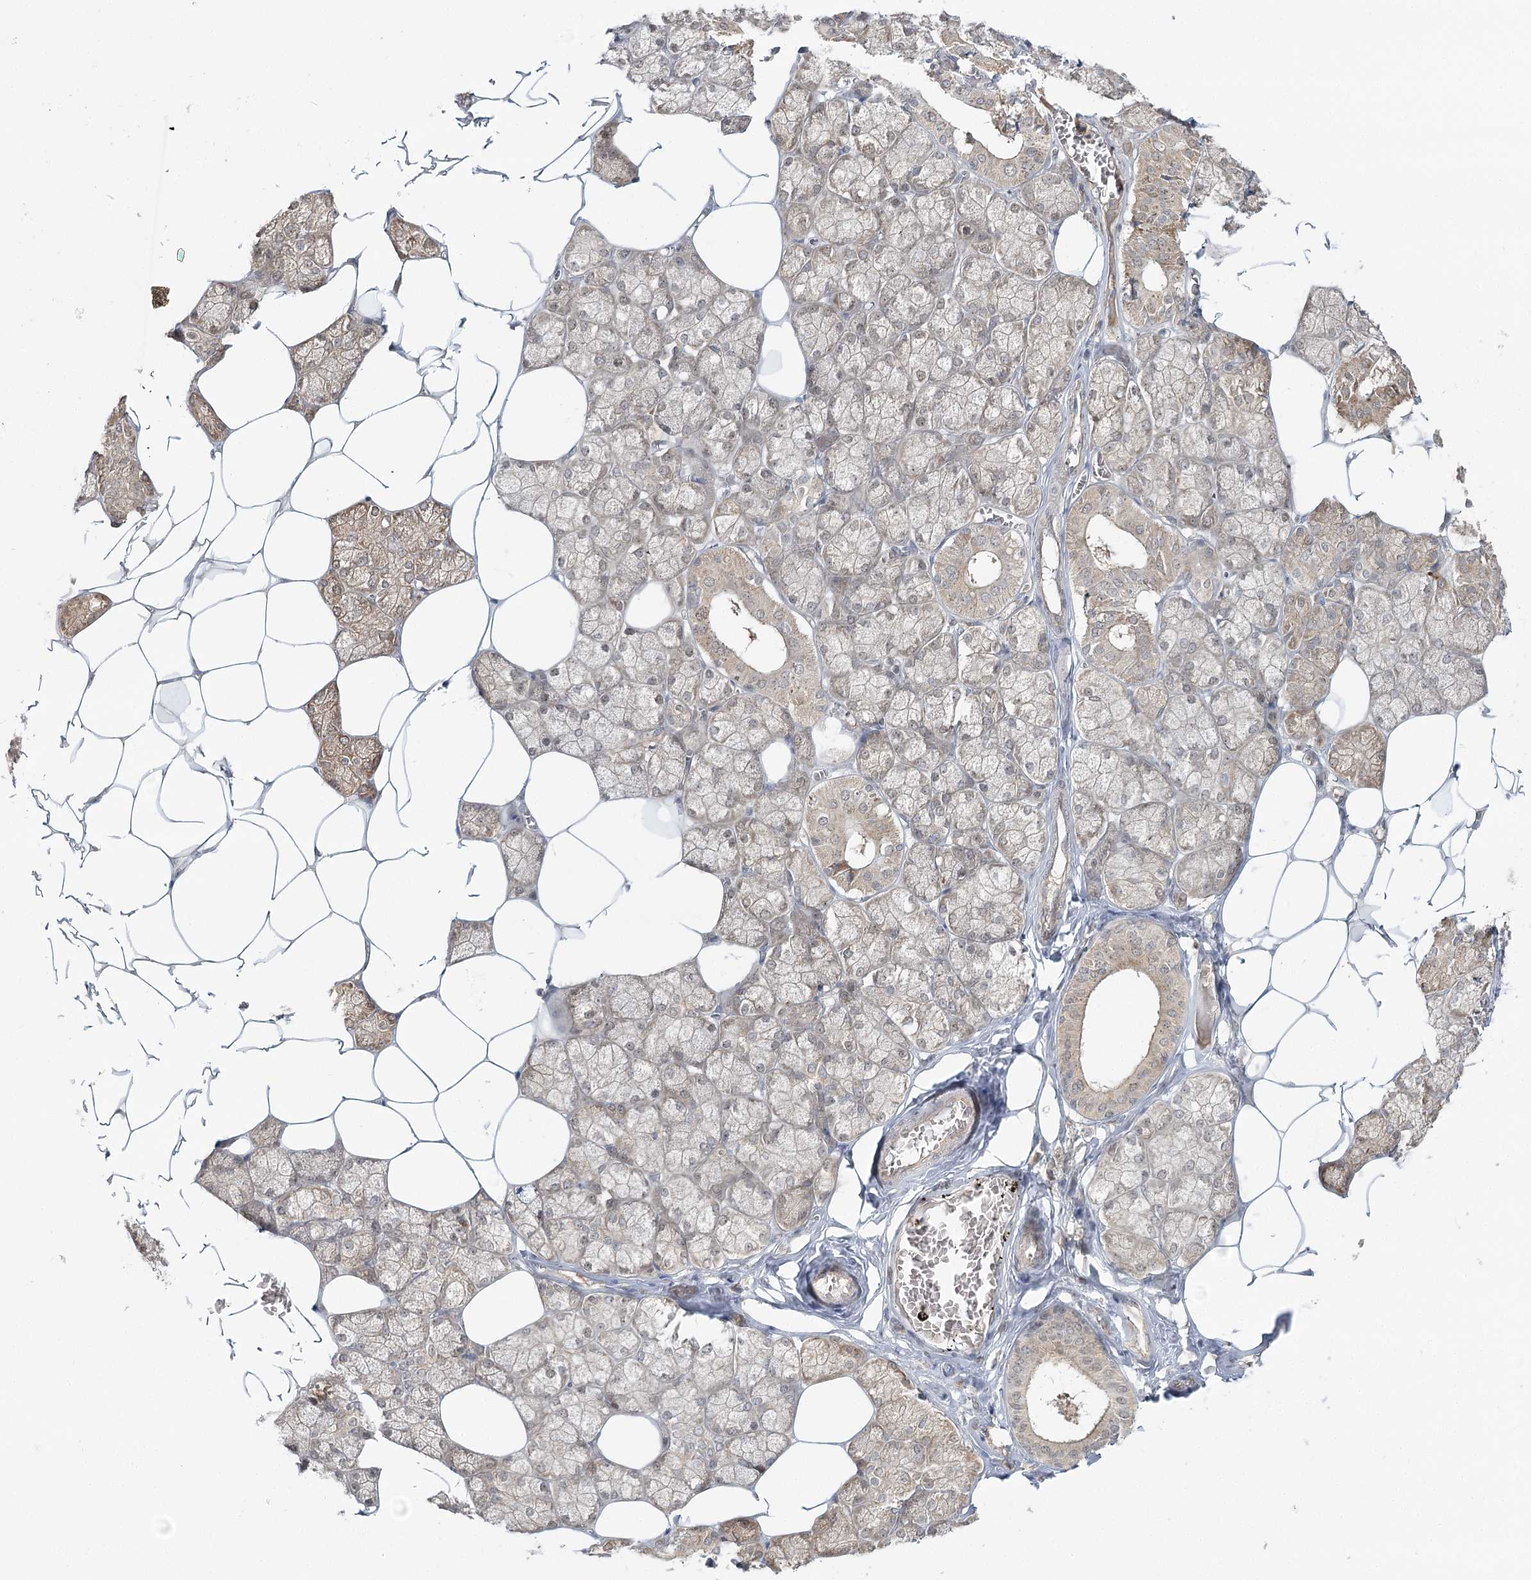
{"staining": {"intensity": "moderate", "quantity": ">75%", "location": "cytoplasmic/membranous,nuclear"}, "tissue": "salivary gland", "cell_type": "Glandular cells", "image_type": "normal", "snomed": [{"axis": "morphology", "description": "Normal tissue, NOS"}, {"axis": "topography", "description": "Salivary gland"}], "caption": "High-power microscopy captured an immunohistochemistry (IHC) histopathology image of unremarkable salivary gland, revealing moderate cytoplasmic/membranous,nuclear positivity in about >75% of glandular cells.", "gene": "FAM120B", "patient": {"sex": "male", "age": 62}}